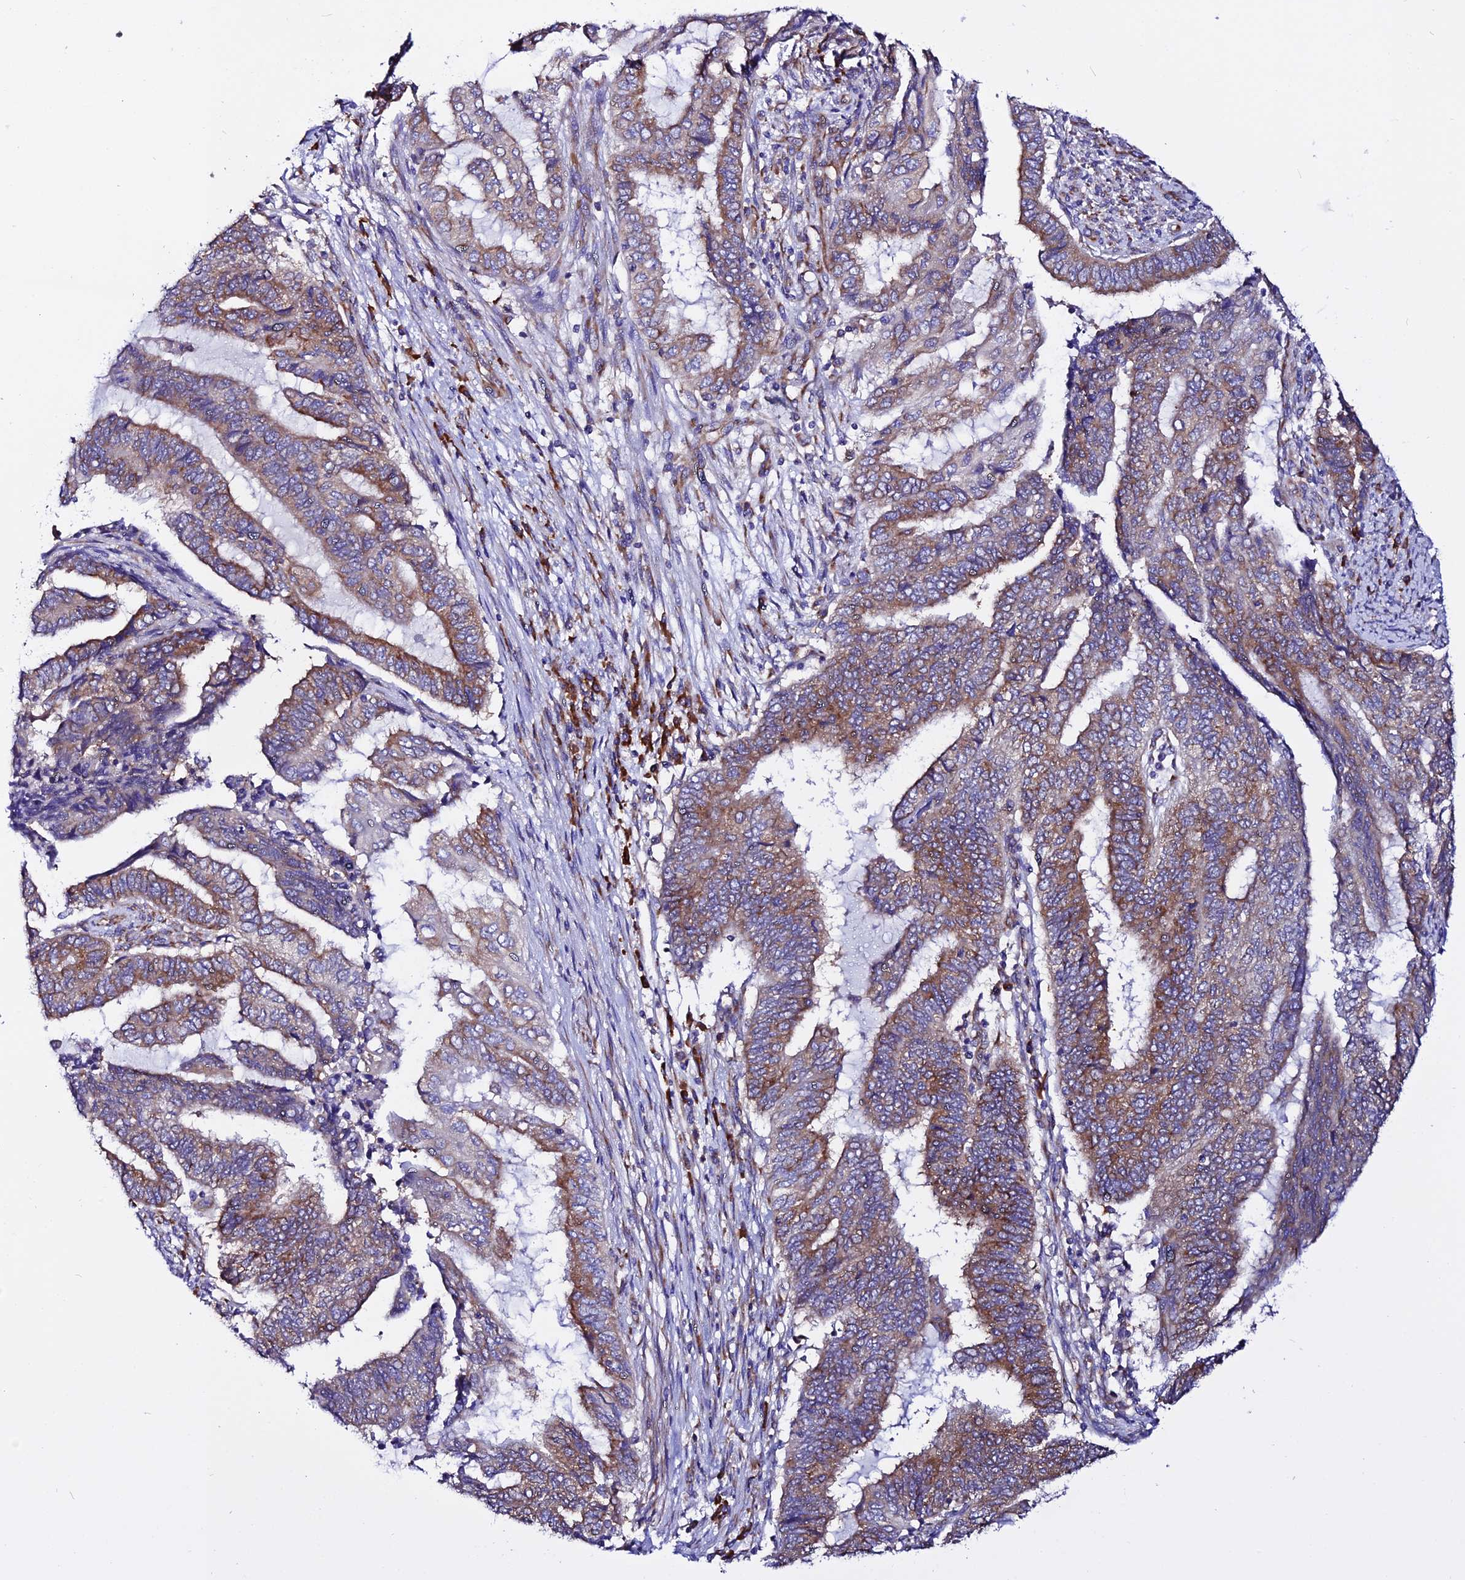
{"staining": {"intensity": "moderate", "quantity": ">75%", "location": "cytoplasmic/membranous"}, "tissue": "endometrial cancer", "cell_type": "Tumor cells", "image_type": "cancer", "snomed": [{"axis": "morphology", "description": "Adenocarcinoma, NOS"}, {"axis": "topography", "description": "Uterus"}, {"axis": "topography", "description": "Endometrium"}], "caption": "Tumor cells reveal medium levels of moderate cytoplasmic/membranous staining in approximately >75% of cells in endometrial cancer (adenocarcinoma). (DAB (3,3'-diaminobenzidine) = brown stain, brightfield microscopy at high magnification).", "gene": "EEF1G", "patient": {"sex": "female", "age": 70}}